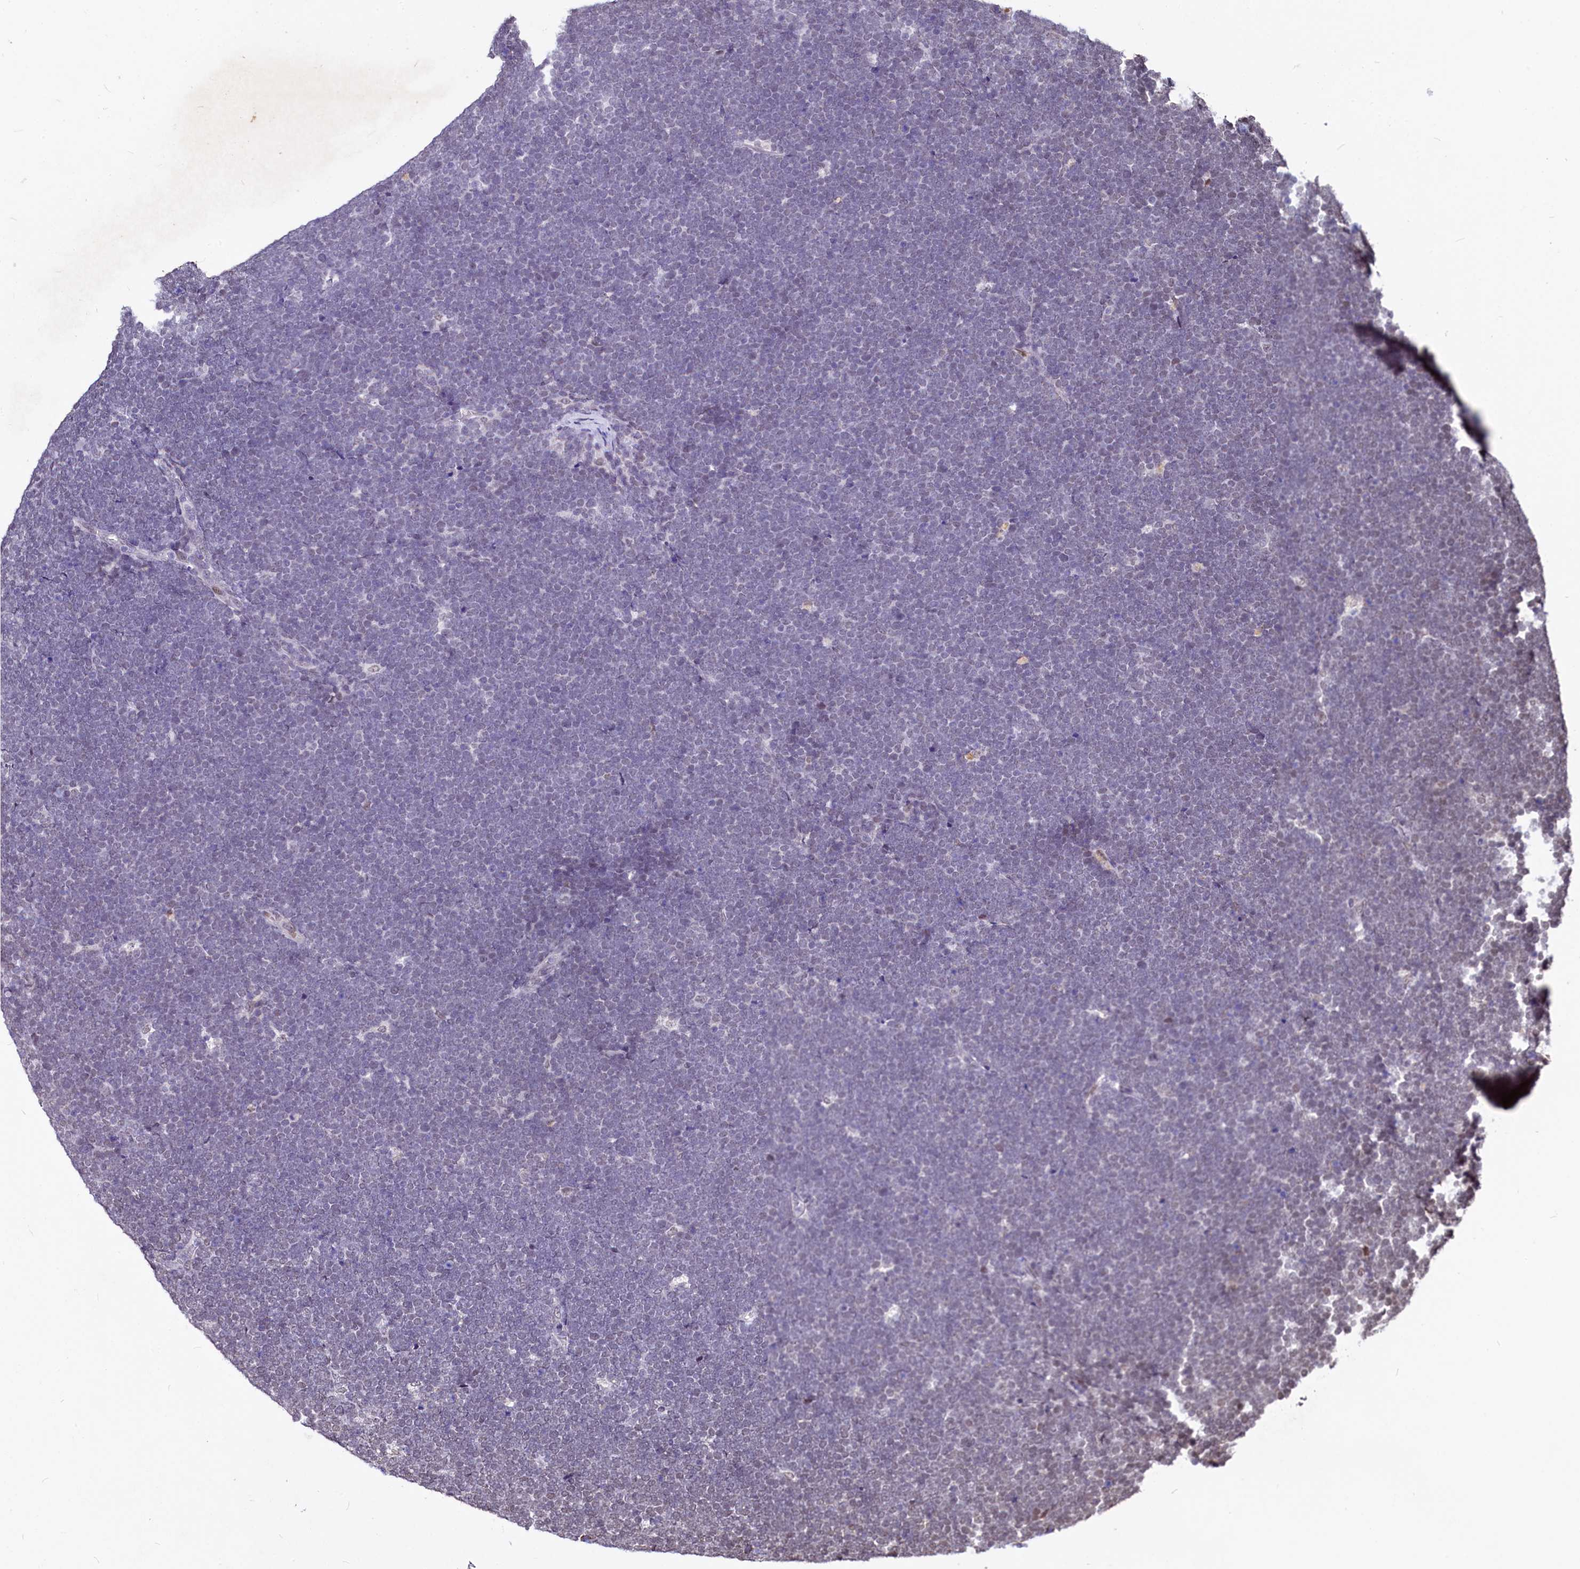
{"staining": {"intensity": "negative", "quantity": "none", "location": "none"}, "tissue": "lymphoma", "cell_type": "Tumor cells", "image_type": "cancer", "snomed": [{"axis": "morphology", "description": "Malignant lymphoma, non-Hodgkin's type, High grade"}, {"axis": "topography", "description": "Lymph node"}], "caption": "The histopathology image demonstrates no significant expression in tumor cells of lymphoma.", "gene": "PARPBP", "patient": {"sex": "male", "age": 13}}